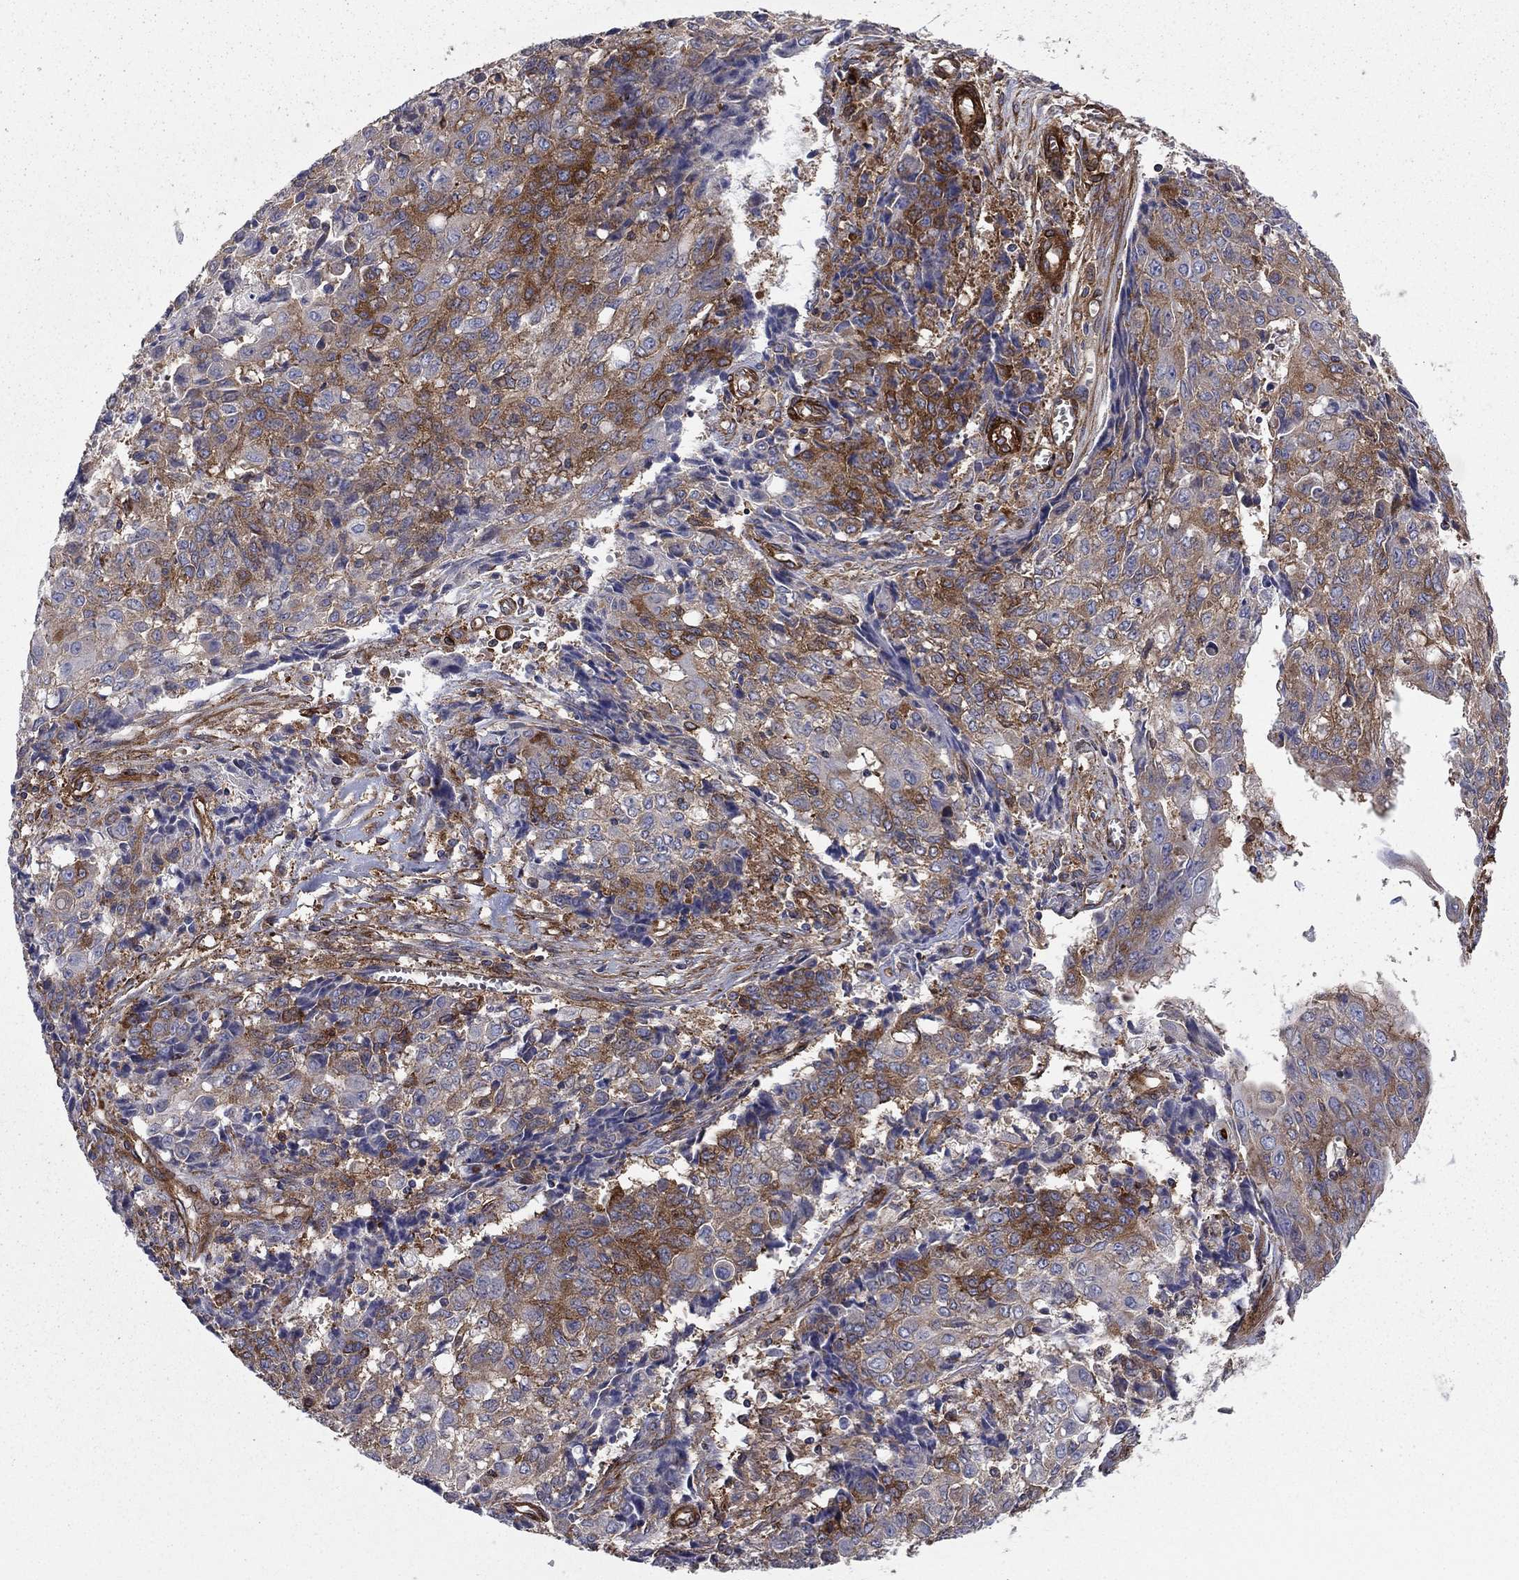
{"staining": {"intensity": "moderate", "quantity": "25%-75%", "location": "cytoplasmic/membranous"}, "tissue": "ovarian cancer", "cell_type": "Tumor cells", "image_type": "cancer", "snomed": [{"axis": "morphology", "description": "Carcinoma, endometroid"}, {"axis": "topography", "description": "Ovary"}], "caption": "Immunohistochemistry (IHC) histopathology image of ovarian cancer (endometroid carcinoma) stained for a protein (brown), which reveals medium levels of moderate cytoplasmic/membranous expression in approximately 25%-75% of tumor cells.", "gene": "EHBP1L1", "patient": {"sex": "female", "age": 42}}